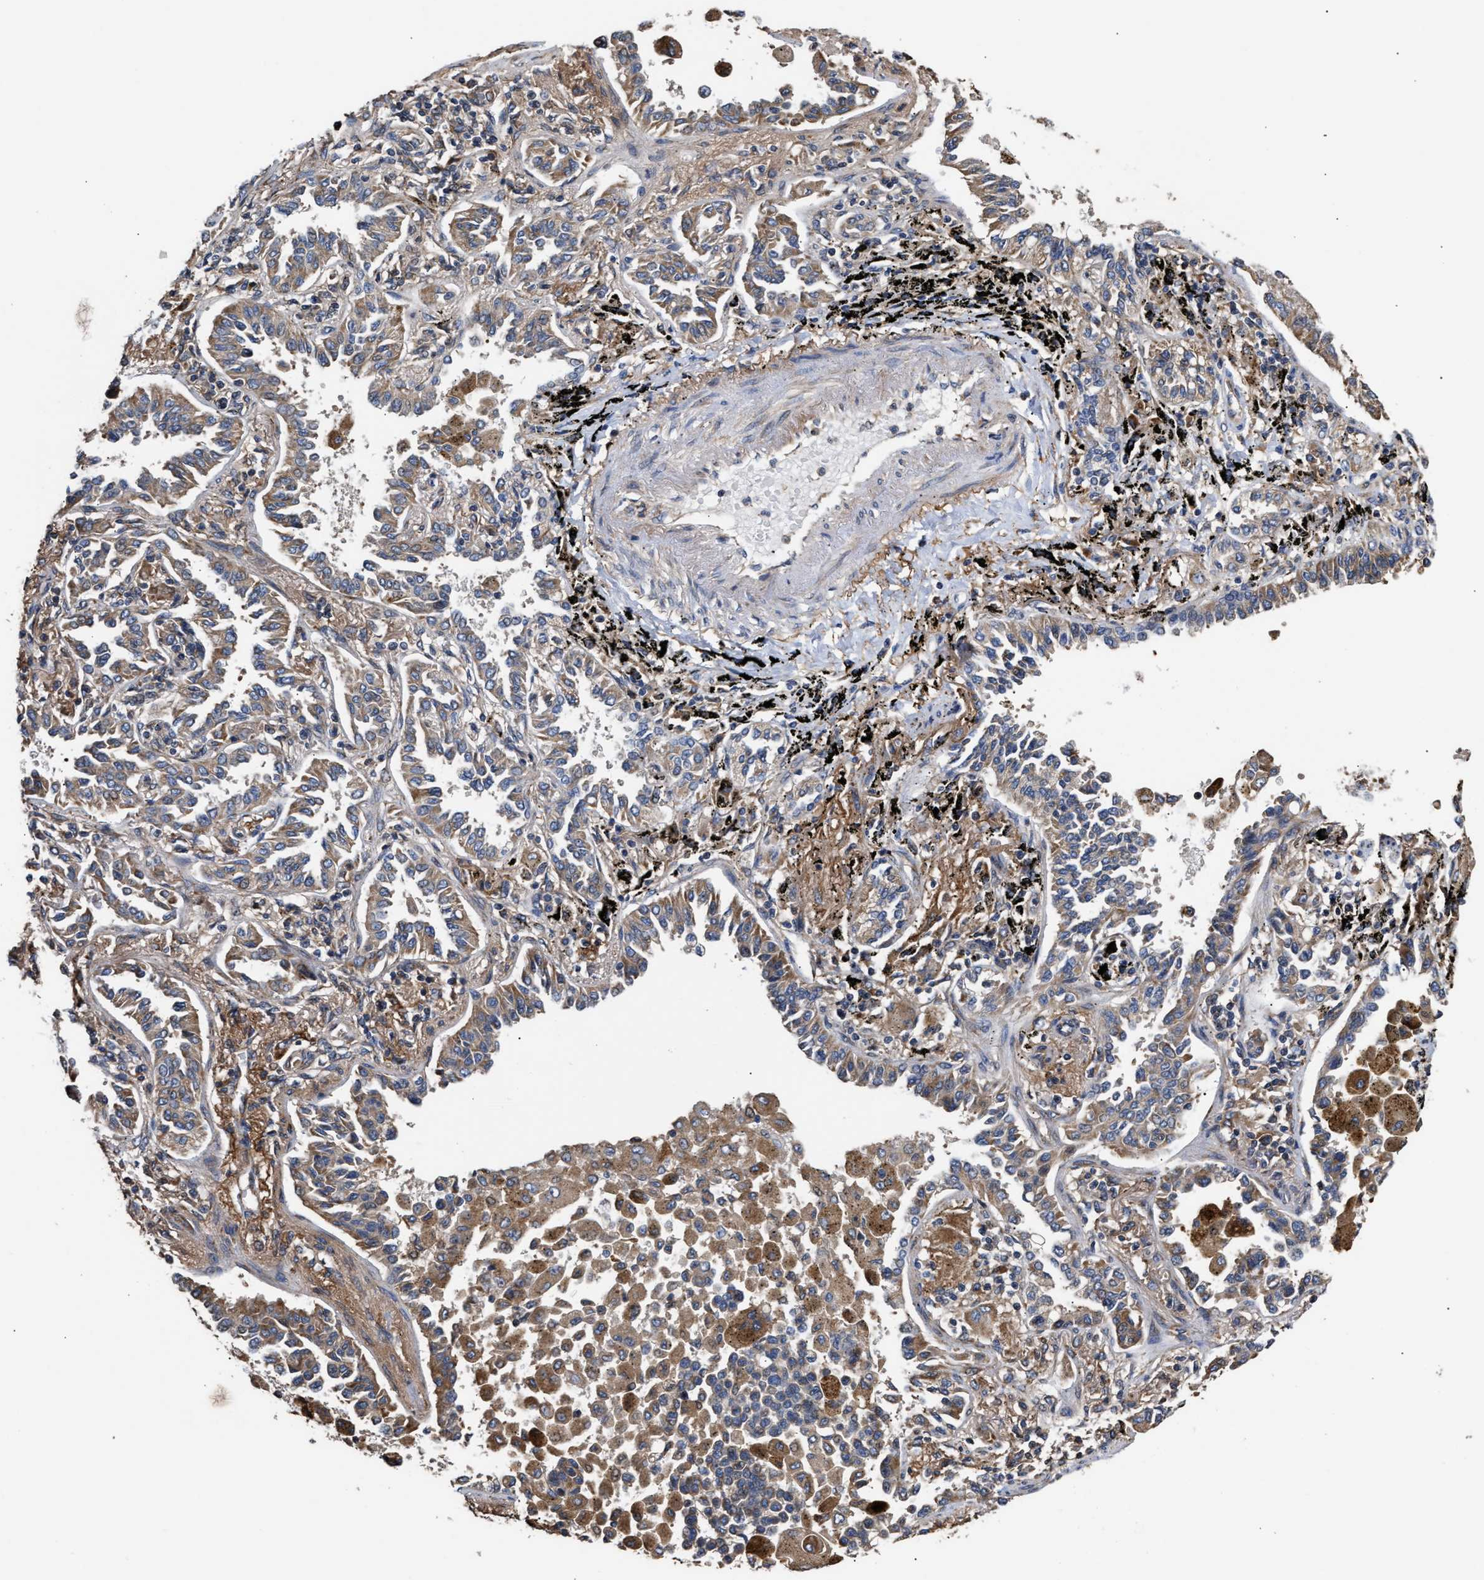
{"staining": {"intensity": "weak", "quantity": ">75%", "location": "cytoplasmic/membranous"}, "tissue": "lung cancer", "cell_type": "Tumor cells", "image_type": "cancer", "snomed": [{"axis": "morphology", "description": "Normal tissue, NOS"}, {"axis": "morphology", "description": "Adenocarcinoma, NOS"}, {"axis": "topography", "description": "Lung"}], "caption": "An IHC photomicrograph of neoplastic tissue is shown. Protein staining in brown labels weak cytoplasmic/membranous positivity in lung adenocarcinoma within tumor cells.", "gene": "GOSR1", "patient": {"sex": "male", "age": 59}}